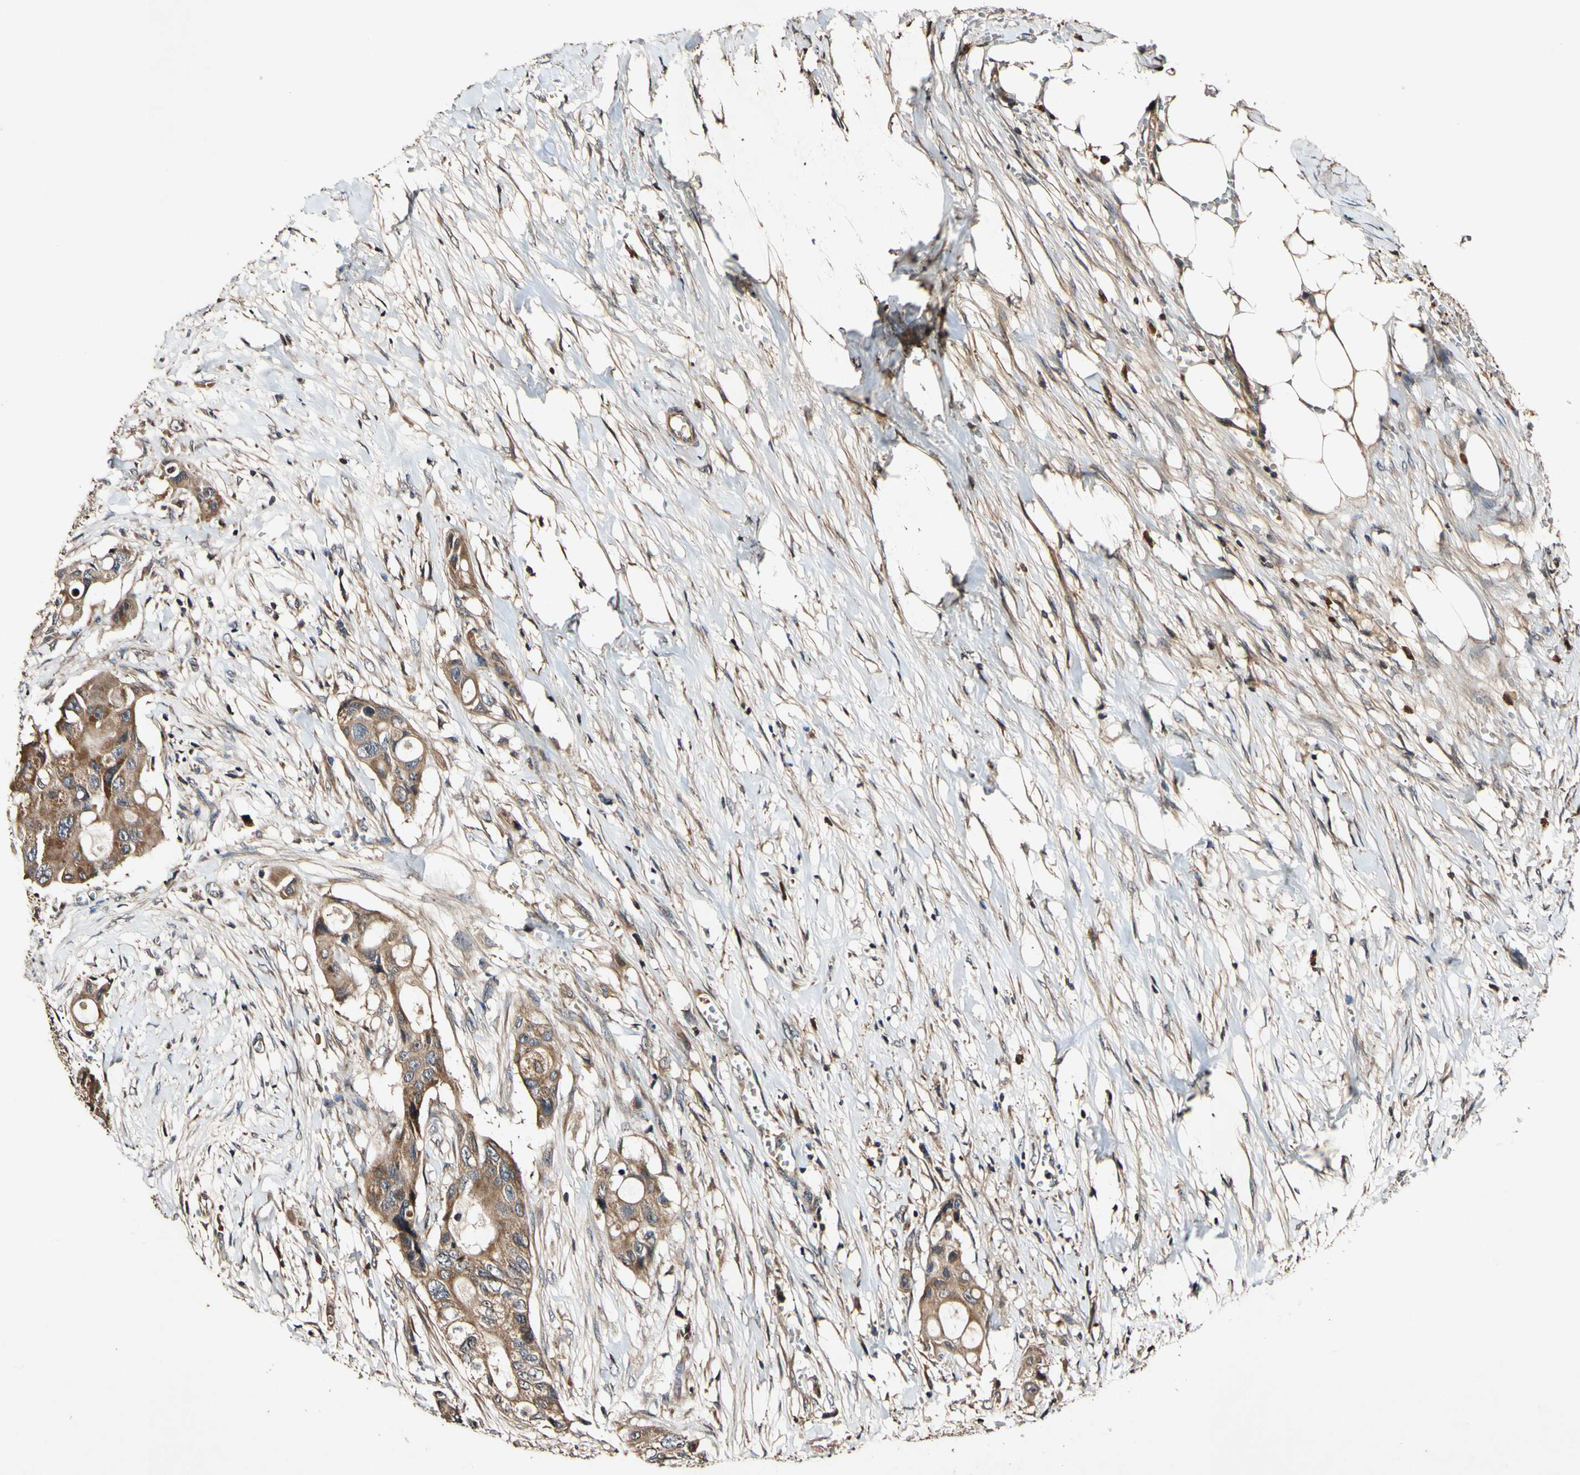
{"staining": {"intensity": "moderate", "quantity": ">75%", "location": "cytoplasmic/membranous"}, "tissue": "colorectal cancer", "cell_type": "Tumor cells", "image_type": "cancer", "snomed": [{"axis": "morphology", "description": "Adenocarcinoma, NOS"}, {"axis": "topography", "description": "Colon"}], "caption": "Immunohistochemical staining of colorectal cancer displays medium levels of moderate cytoplasmic/membranous positivity in about >75% of tumor cells.", "gene": "PLAT", "patient": {"sex": "female", "age": 57}}